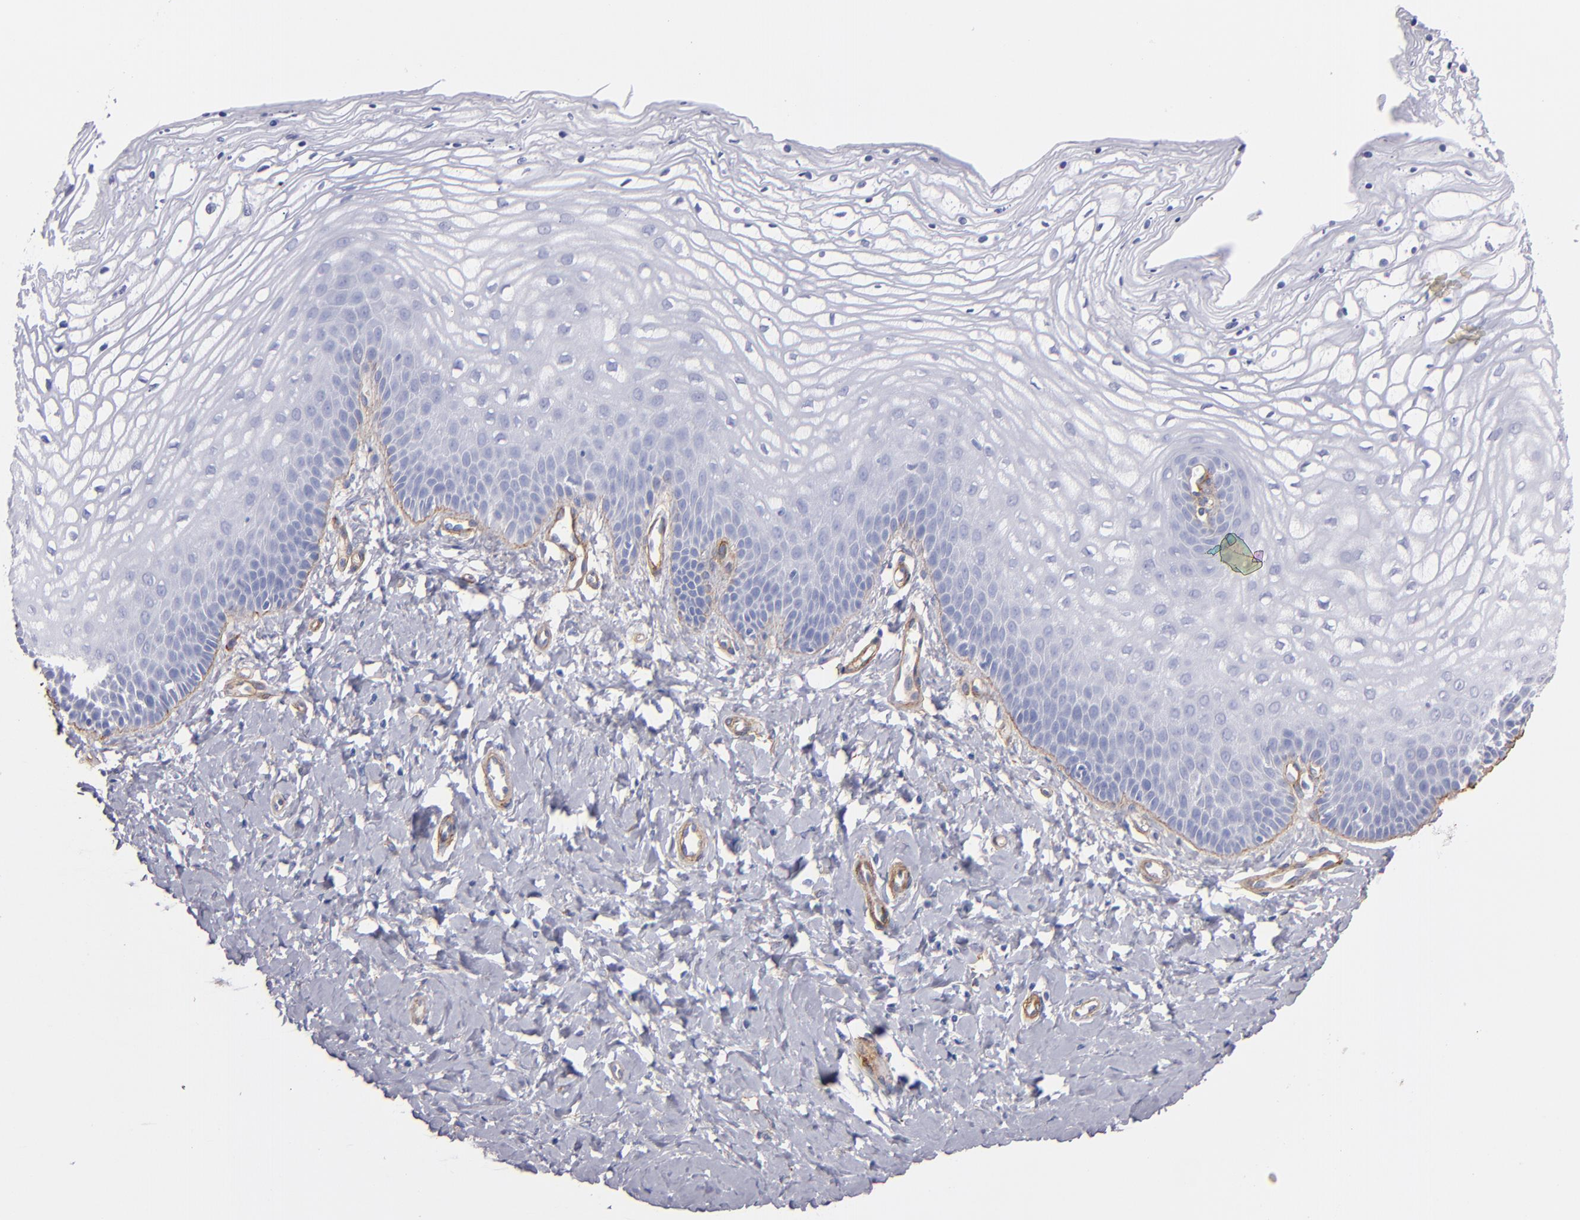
{"staining": {"intensity": "moderate", "quantity": "<25%", "location": "cytoplasmic/membranous"}, "tissue": "vagina", "cell_type": "Squamous epithelial cells", "image_type": "normal", "snomed": [{"axis": "morphology", "description": "Normal tissue, NOS"}, {"axis": "topography", "description": "Vagina"}], "caption": "Immunohistochemistry (IHC) (DAB) staining of unremarkable vagina displays moderate cytoplasmic/membranous protein positivity in approximately <25% of squamous epithelial cells.", "gene": "LAMC1", "patient": {"sex": "female", "age": 68}}